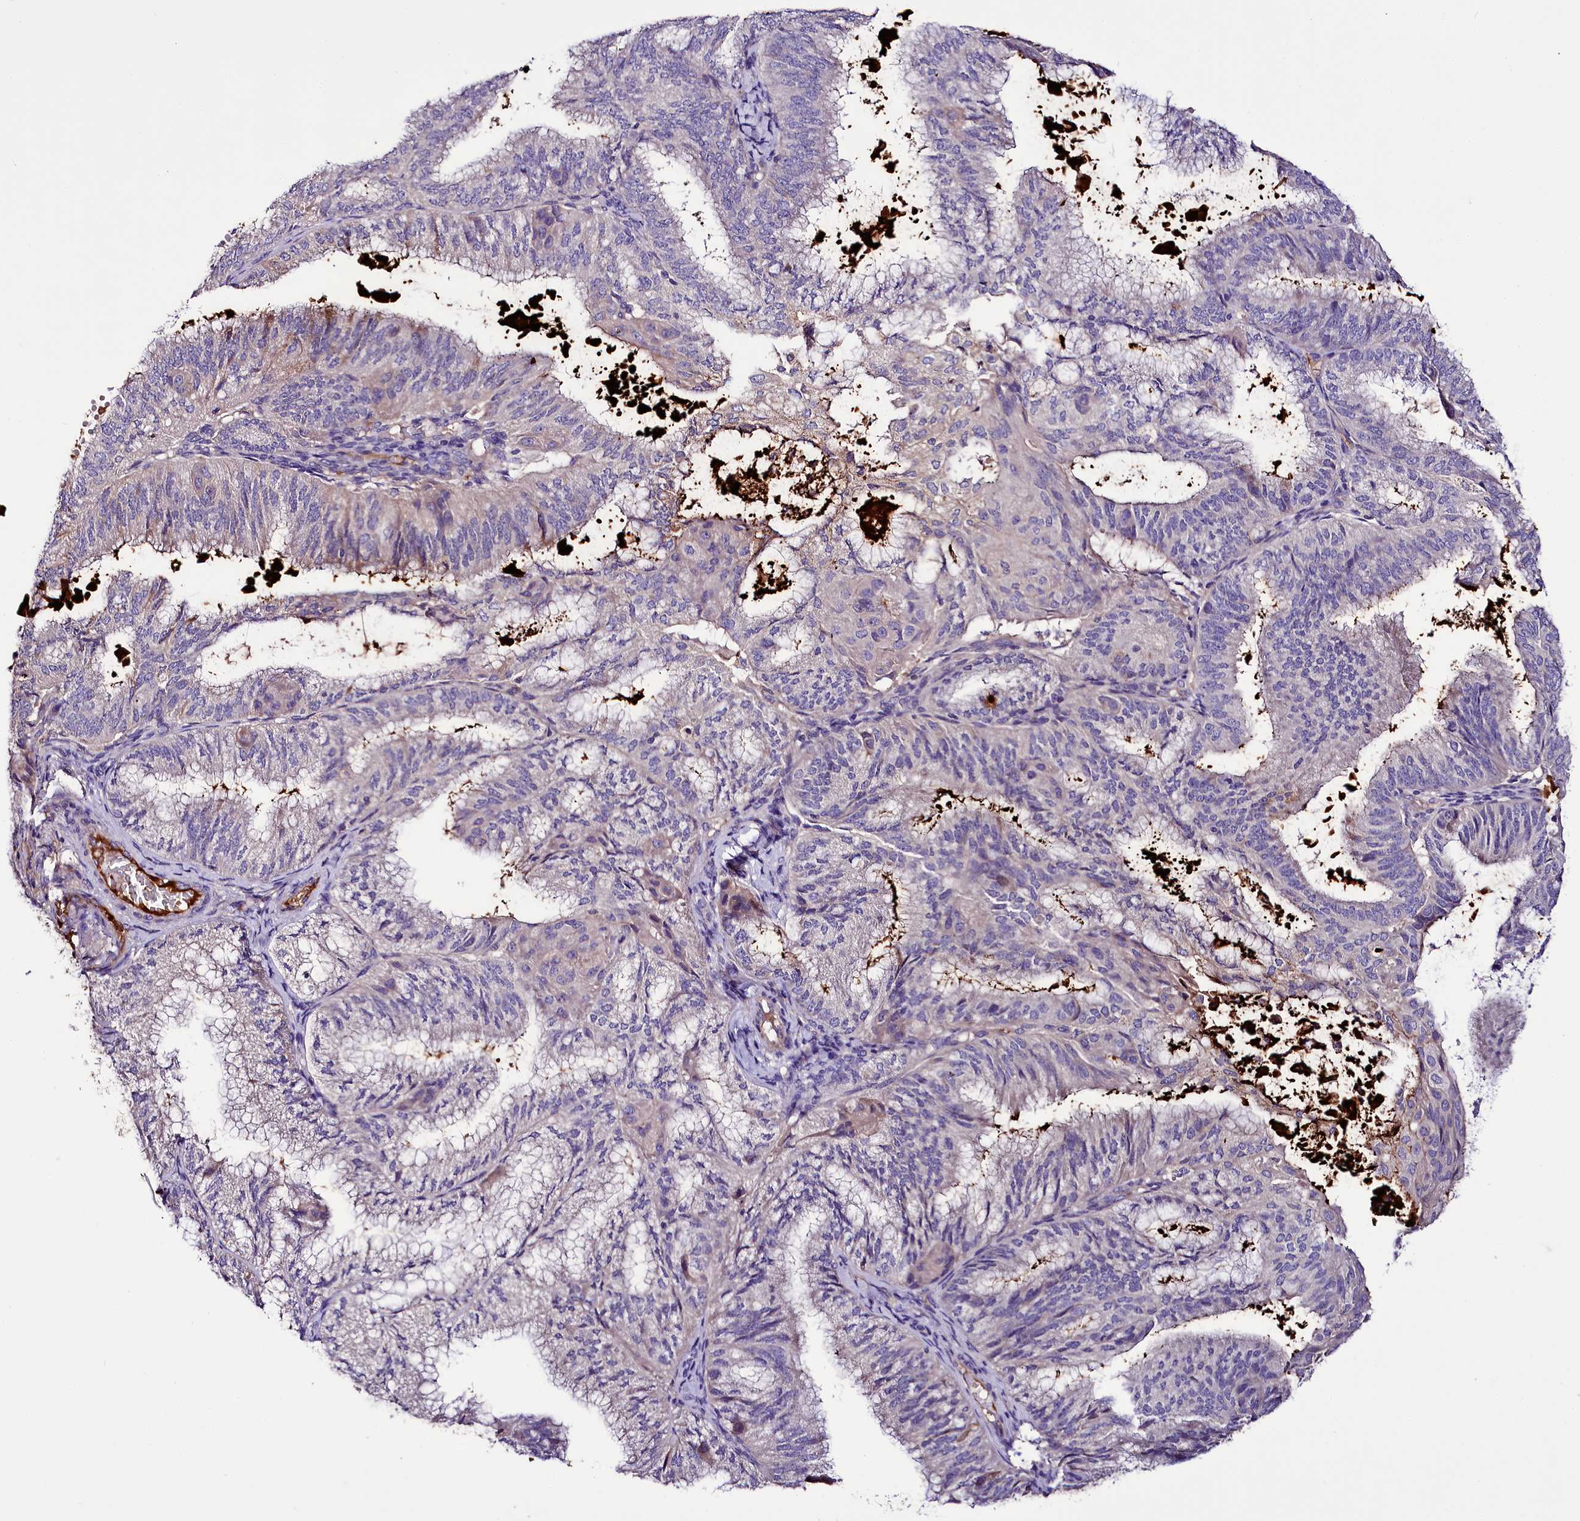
{"staining": {"intensity": "negative", "quantity": "none", "location": "none"}, "tissue": "endometrial cancer", "cell_type": "Tumor cells", "image_type": "cancer", "snomed": [{"axis": "morphology", "description": "Adenocarcinoma, NOS"}, {"axis": "topography", "description": "Endometrium"}], "caption": "DAB (3,3'-diaminobenzidine) immunohistochemical staining of human adenocarcinoma (endometrial) reveals no significant staining in tumor cells.", "gene": "PPP1R32", "patient": {"sex": "female", "age": 49}}